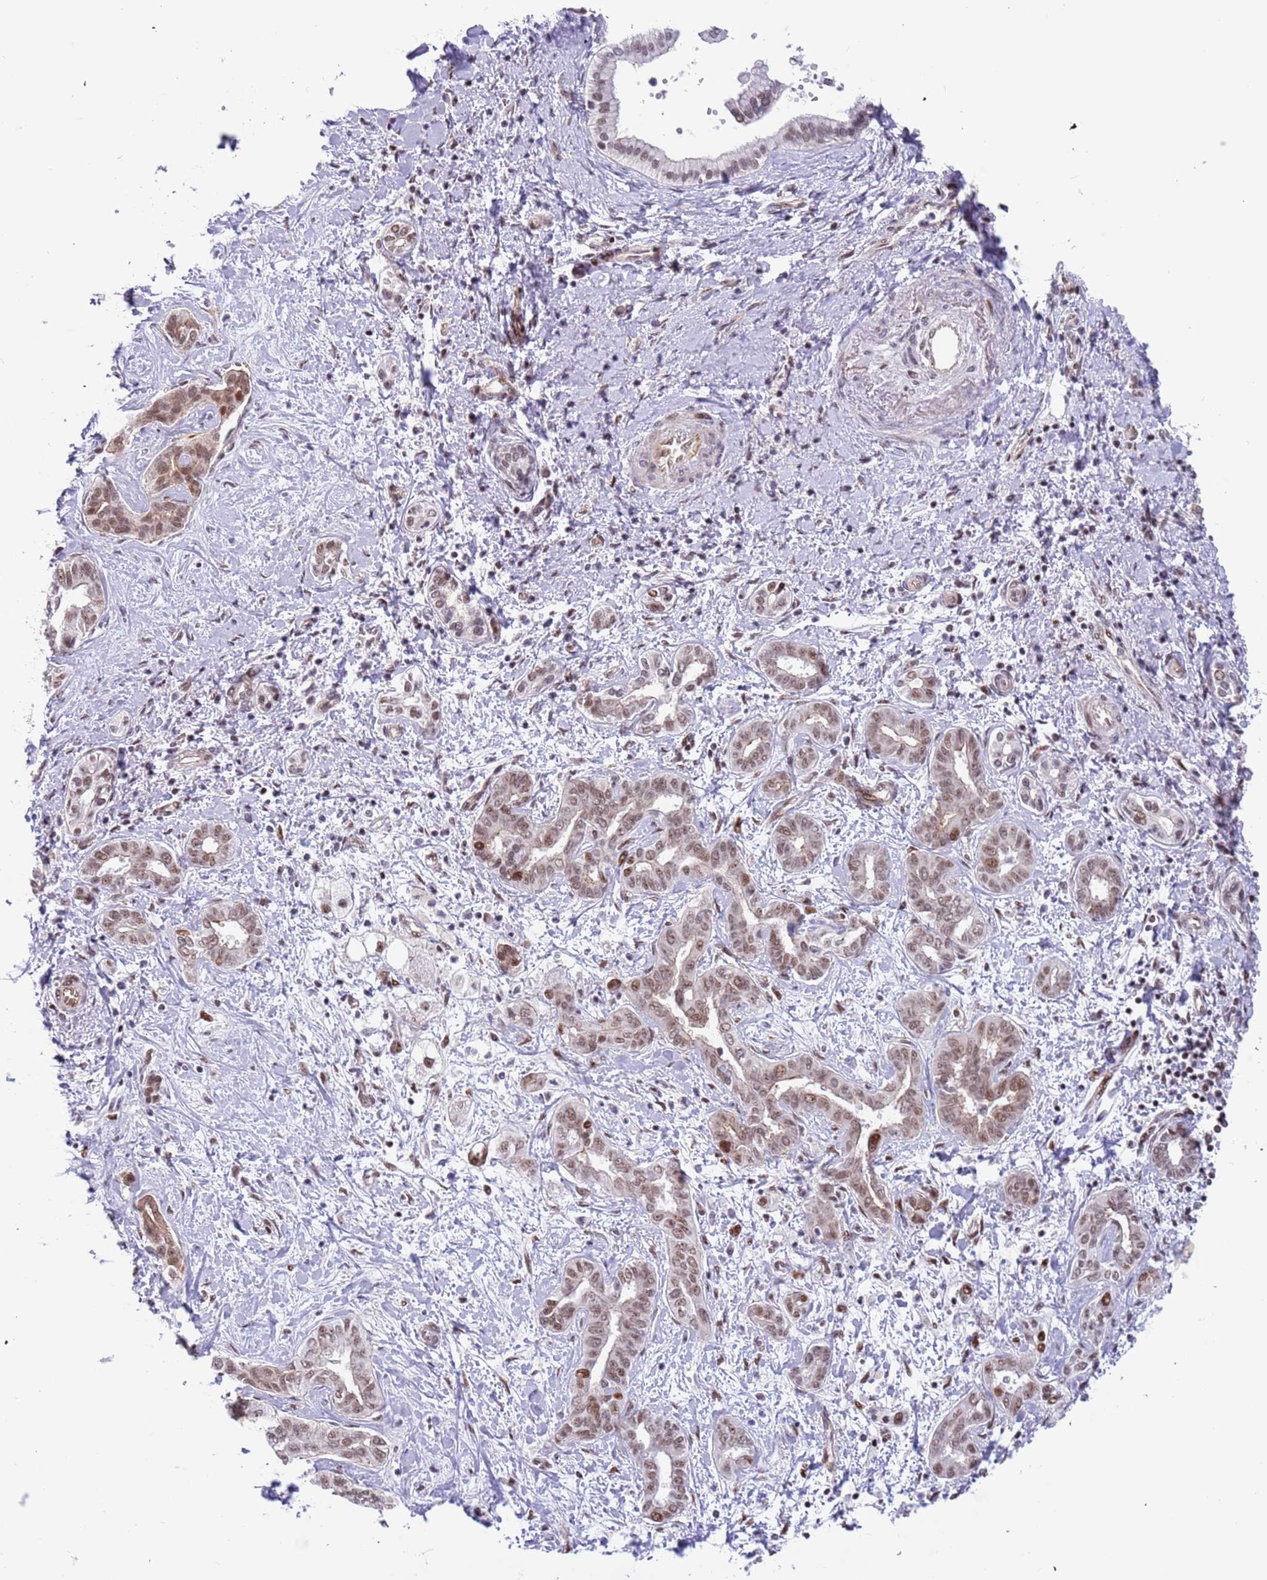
{"staining": {"intensity": "moderate", "quantity": ">75%", "location": "nuclear"}, "tissue": "liver cancer", "cell_type": "Tumor cells", "image_type": "cancer", "snomed": [{"axis": "morphology", "description": "Cholangiocarcinoma"}, {"axis": "topography", "description": "Liver"}], "caption": "The image reveals a brown stain indicating the presence of a protein in the nuclear of tumor cells in liver cholangiocarcinoma.", "gene": "LRMDA", "patient": {"sex": "female", "age": 77}}